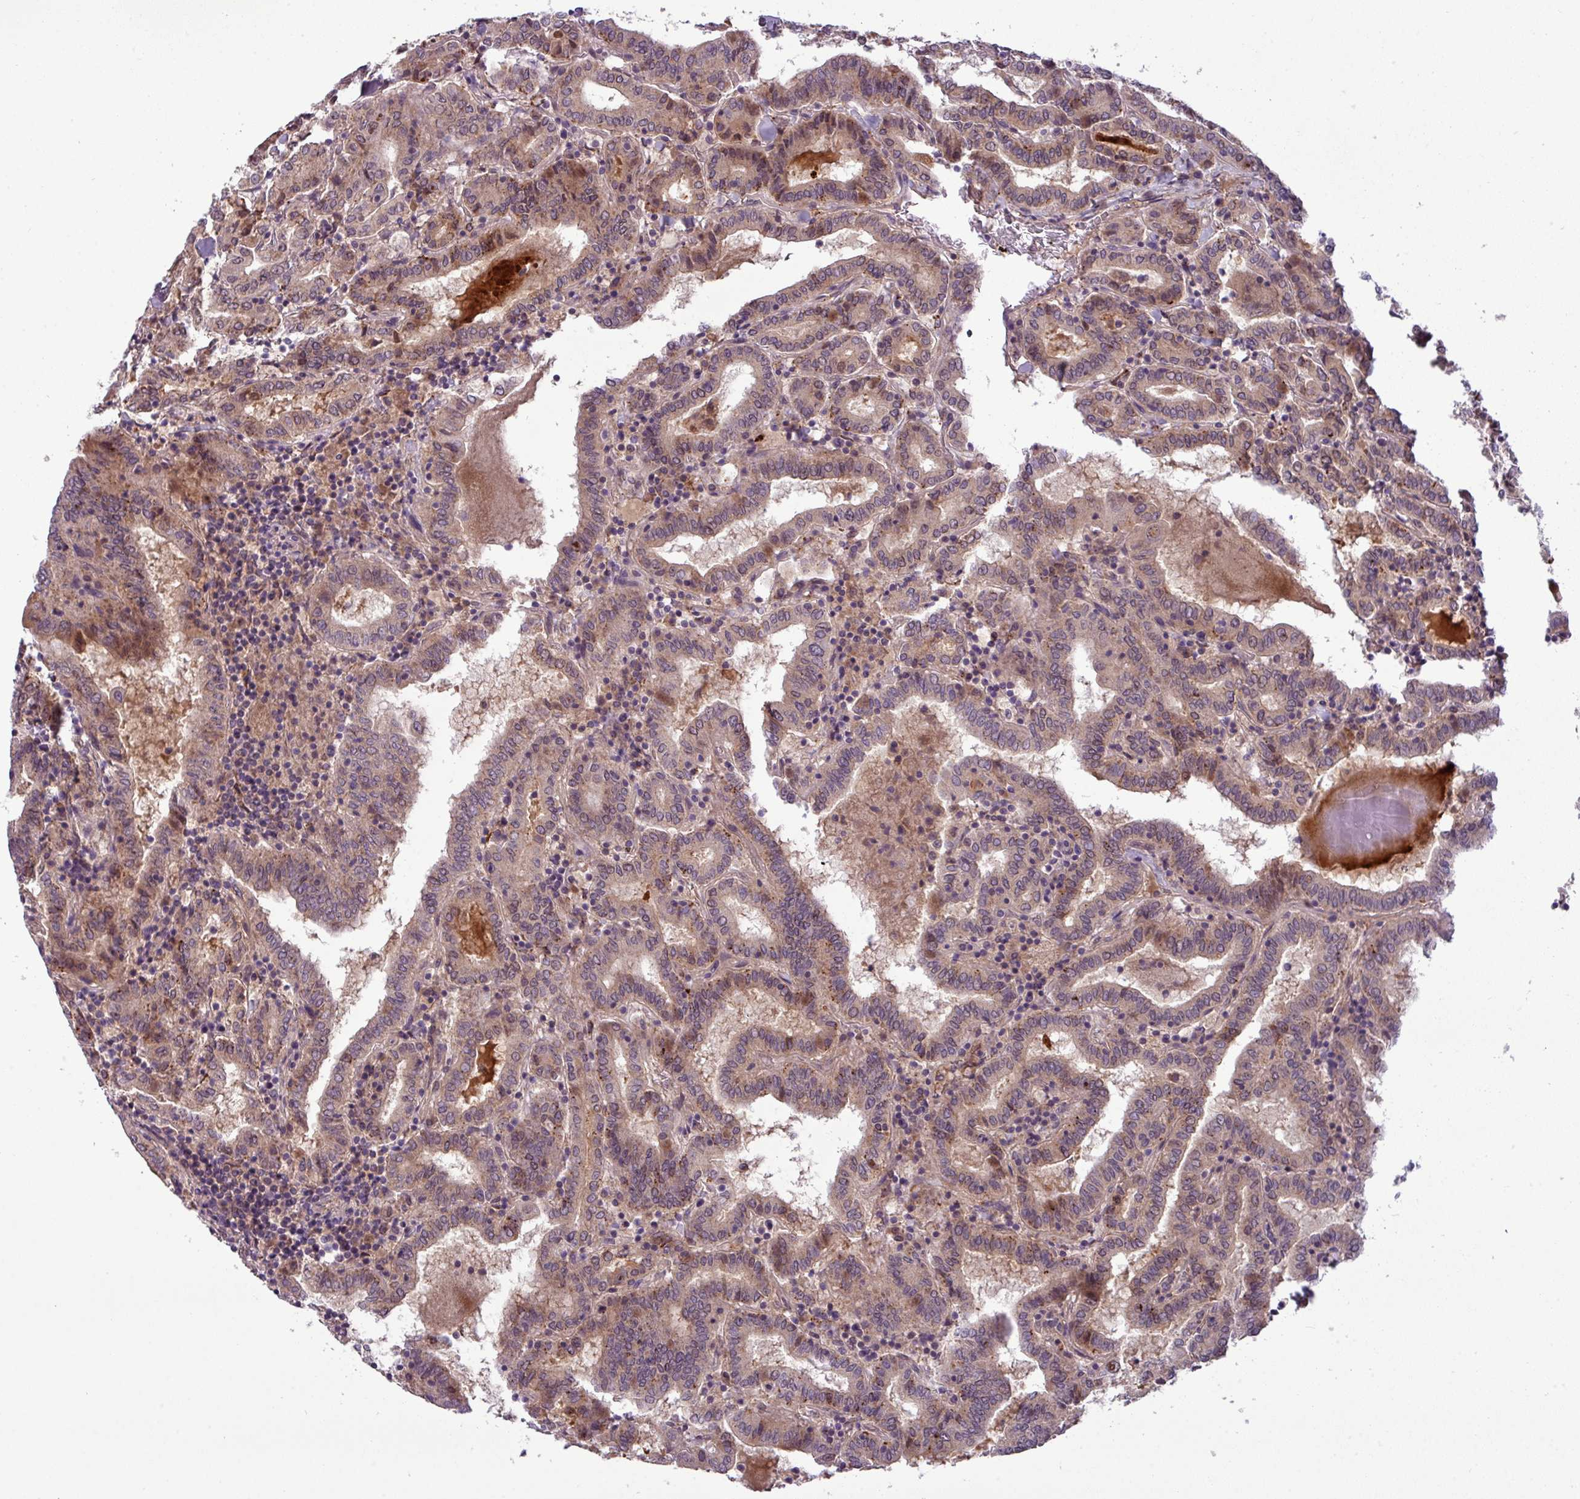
{"staining": {"intensity": "weak", "quantity": ">75%", "location": "cytoplasmic/membranous"}, "tissue": "thyroid cancer", "cell_type": "Tumor cells", "image_type": "cancer", "snomed": [{"axis": "morphology", "description": "Papillary adenocarcinoma, NOS"}, {"axis": "topography", "description": "Thyroid gland"}], "caption": "This is an image of immunohistochemistry (IHC) staining of thyroid papillary adenocarcinoma, which shows weak expression in the cytoplasmic/membranous of tumor cells.", "gene": "ZNF35", "patient": {"sex": "female", "age": 72}}